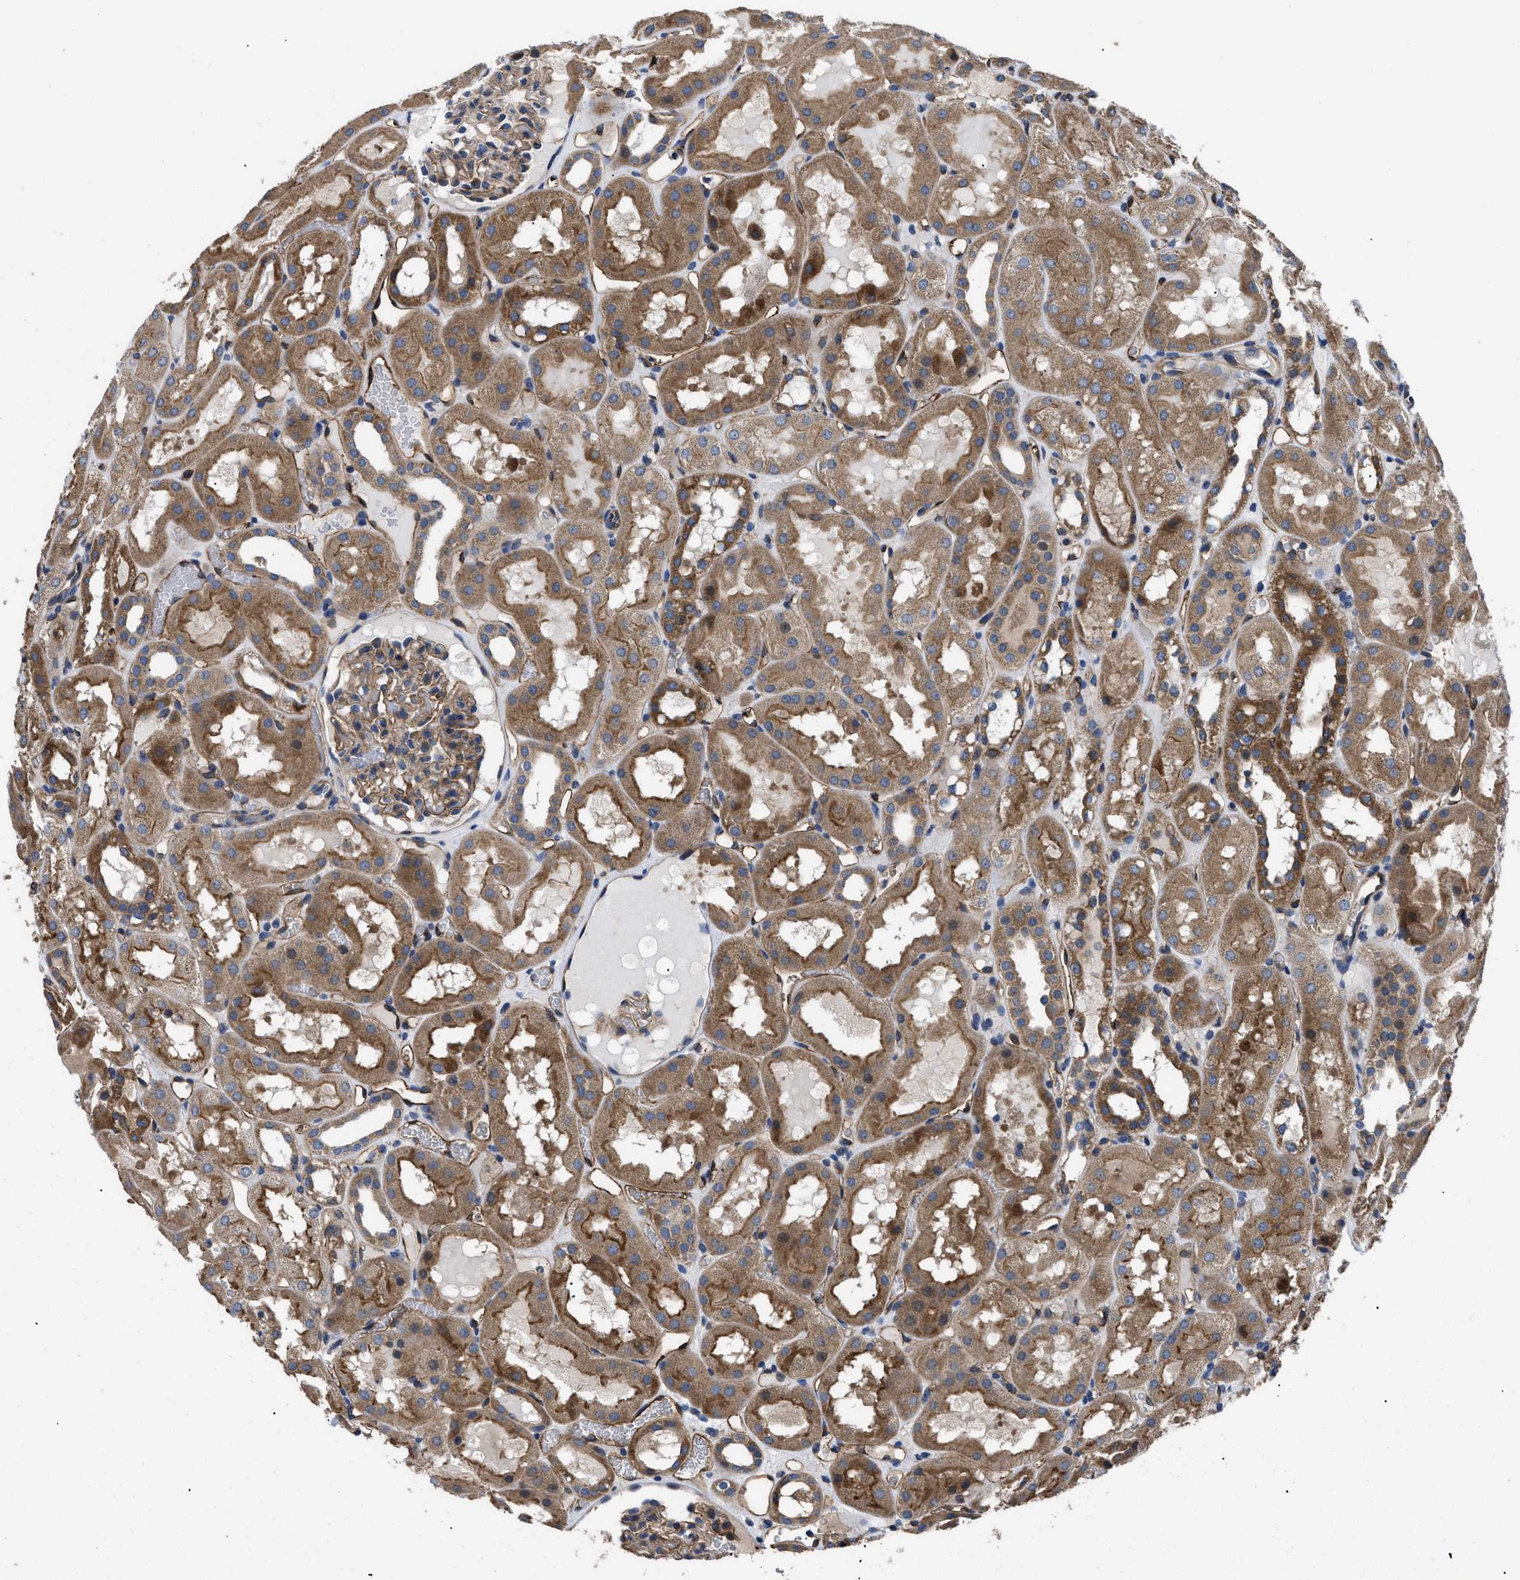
{"staining": {"intensity": "moderate", "quantity": ">75%", "location": "cytoplasmic/membranous"}, "tissue": "kidney", "cell_type": "Cells in glomeruli", "image_type": "normal", "snomed": [{"axis": "morphology", "description": "Normal tissue, NOS"}, {"axis": "topography", "description": "Kidney"}, {"axis": "topography", "description": "Urinary bladder"}], "caption": "Protein analysis of unremarkable kidney reveals moderate cytoplasmic/membranous positivity in approximately >75% of cells in glomeruli.", "gene": "NT5E", "patient": {"sex": "male", "age": 16}}